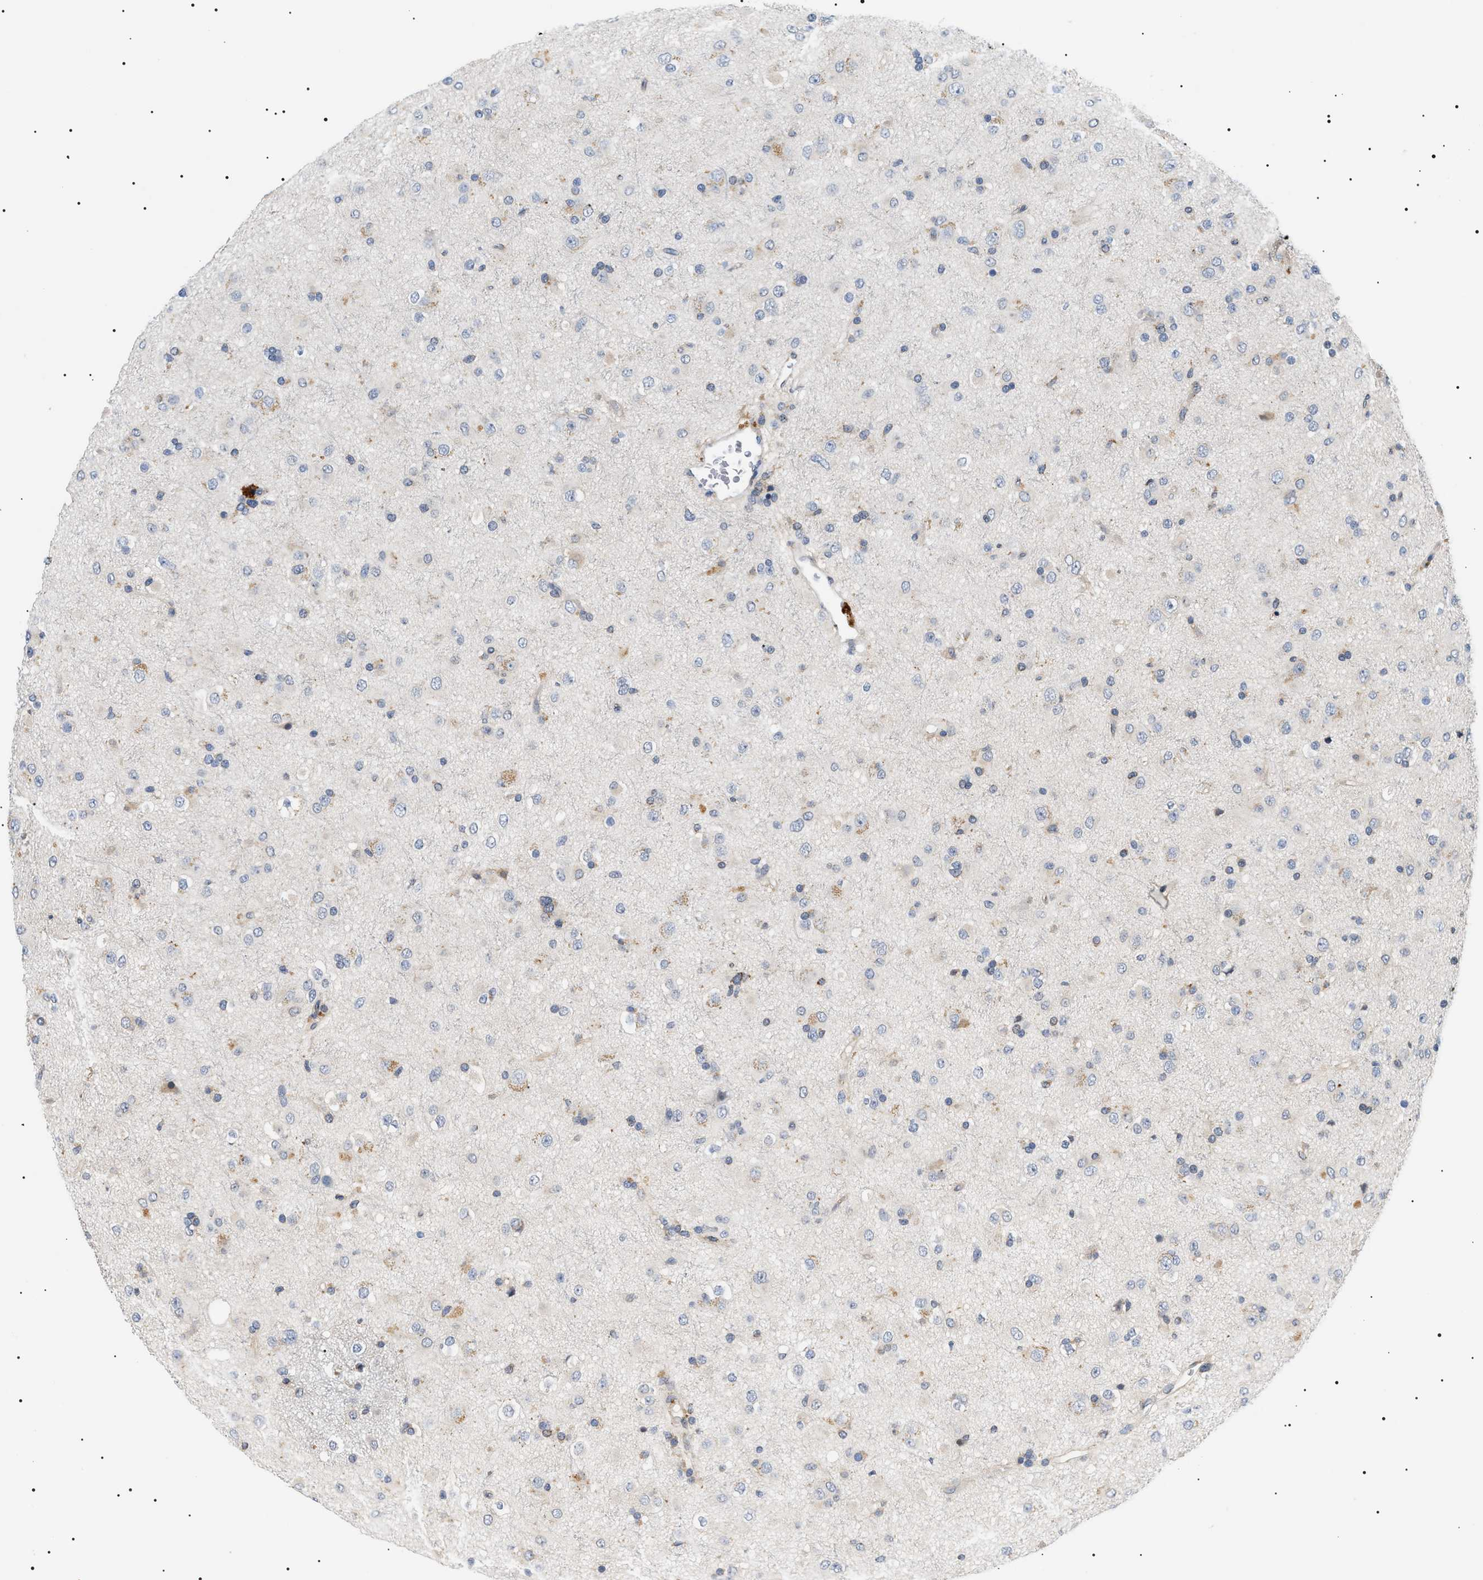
{"staining": {"intensity": "weak", "quantity": "<25%", "location": "cytoplasmic/membranous"}, "tissue": "glioma", "cell_type": "Tumor cells", "image_type": "cancer", "snomed": [{"axis": "morphology", "description": "Glioma, malignant, Low grade"}, {"axis": "topography", "description": "Brain"}], "caption": "This is an immunohistochemistry photomicrograph of malignant low-grade glioma. There is no staining in tumor cells.", "gene": "HSD17B11", "patient": {"sex": "male", "age": 65}}